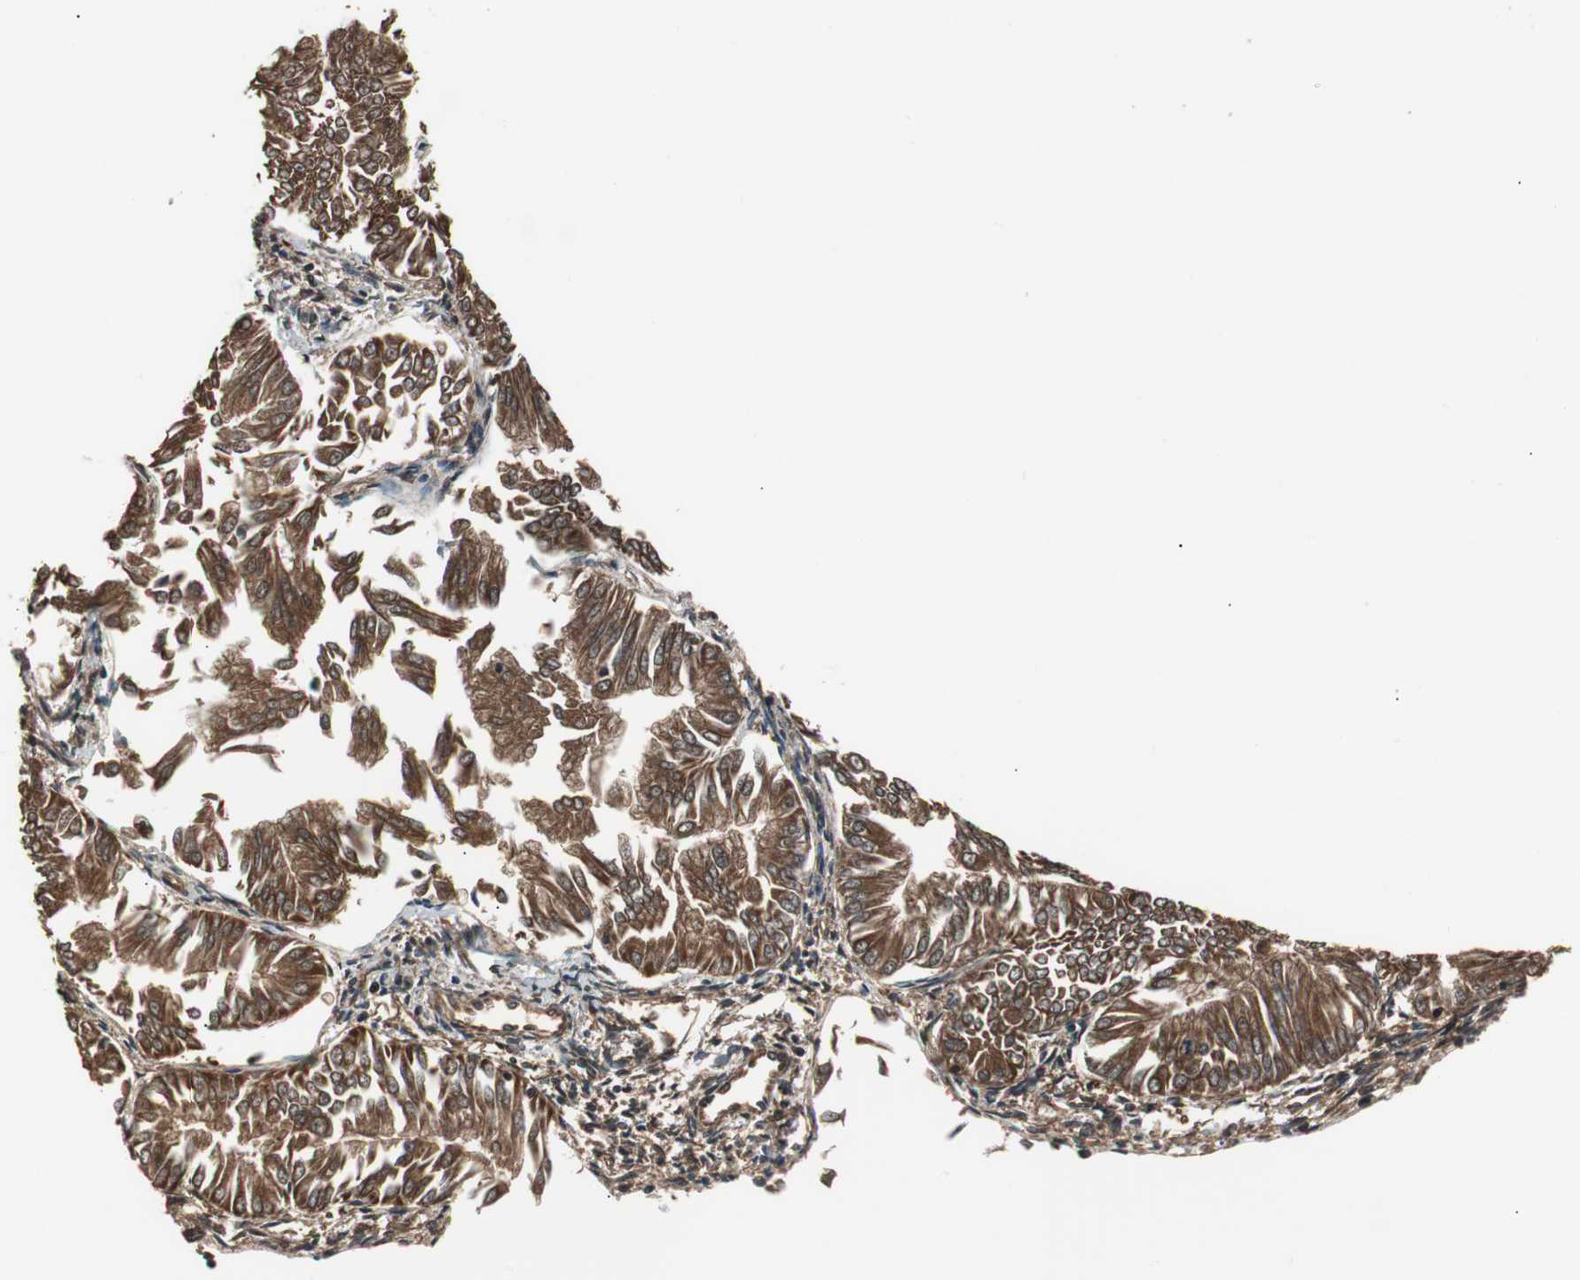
{"staining": {"intensity": "strong", "quantity": ">75%", "location": "cytoplasmic/membranous"}, "tissue": "endometrial cancer", "cell_type": "Tumor cells", "image_type": "cancer", "snomed": [{"axis": "morphology", "description": "Adenocarcinoma, NOS"}, {"axis": "topography", "description": "Endometrium"}], "caption": "IHC image of endometrial cancer stained for a protein (brown), which exhibits high levels of strong cytoplasmic/membranous positivity in about >75% of tumor cells.", "gene": "CAPNS1", "patient": {"sex": "female", "age": 53}}